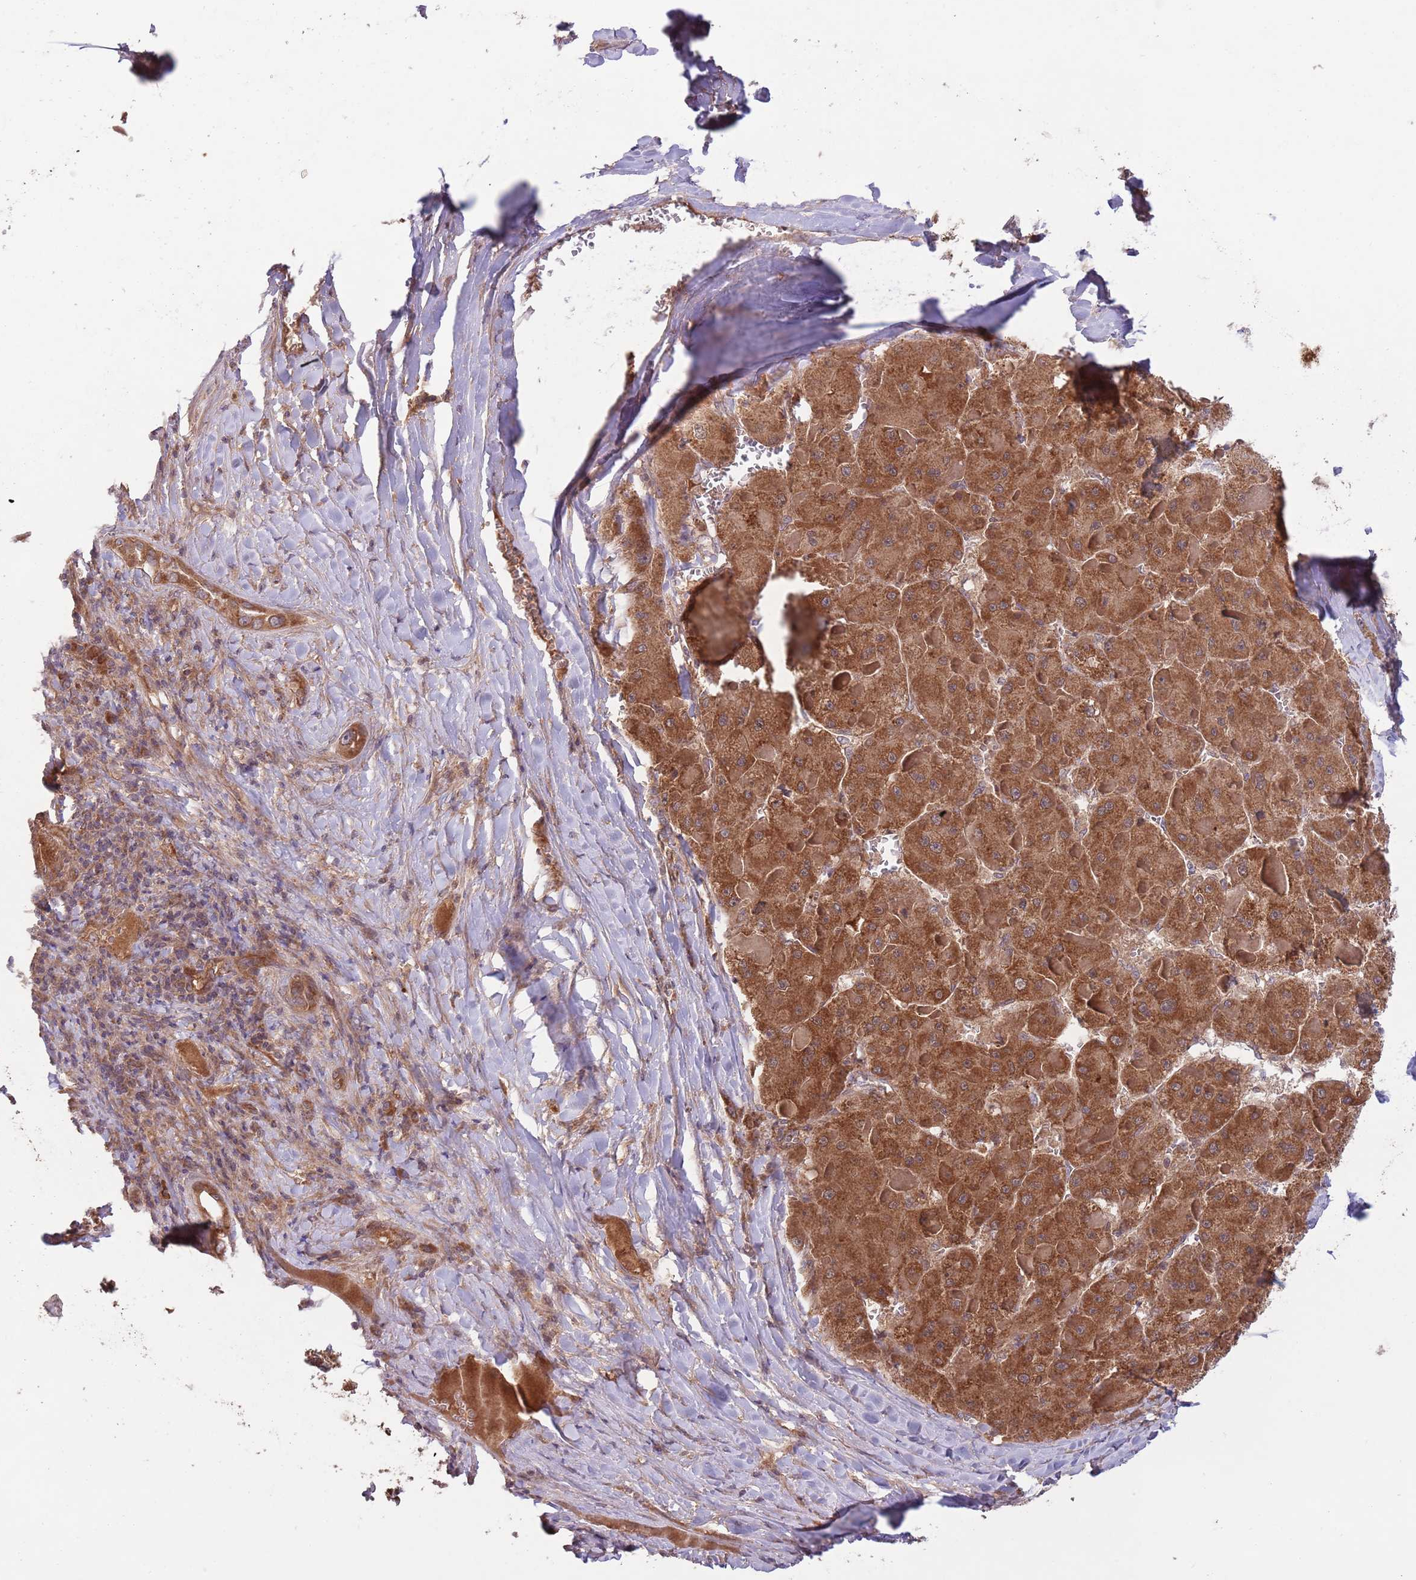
{"staining": {"intensity": "strong", "quantity": ">75%", "location": "cytoplasmic/membranous"}, "tissue": "liver cancer", "cell_type": "Tumor cells", "image_type": "cancer", "snomed": [{"axis": "morphology", "description": "Carcinoma, Hepatocellular, NOS"}, {"axis": "topography", "description": "Liver"}], "caption": "High-magnification brightfield microscopy of liver cancer (hepatocellular carcinoma) stained with DAB (brown) and counterstained with hematoxylin (blue). tumor cells exhibit strong cytoplasmic/membranous positivity is seen in approximately>75% of cells.", "gene": "MFNG", "patient": {"sex": "female", "age": 73}}